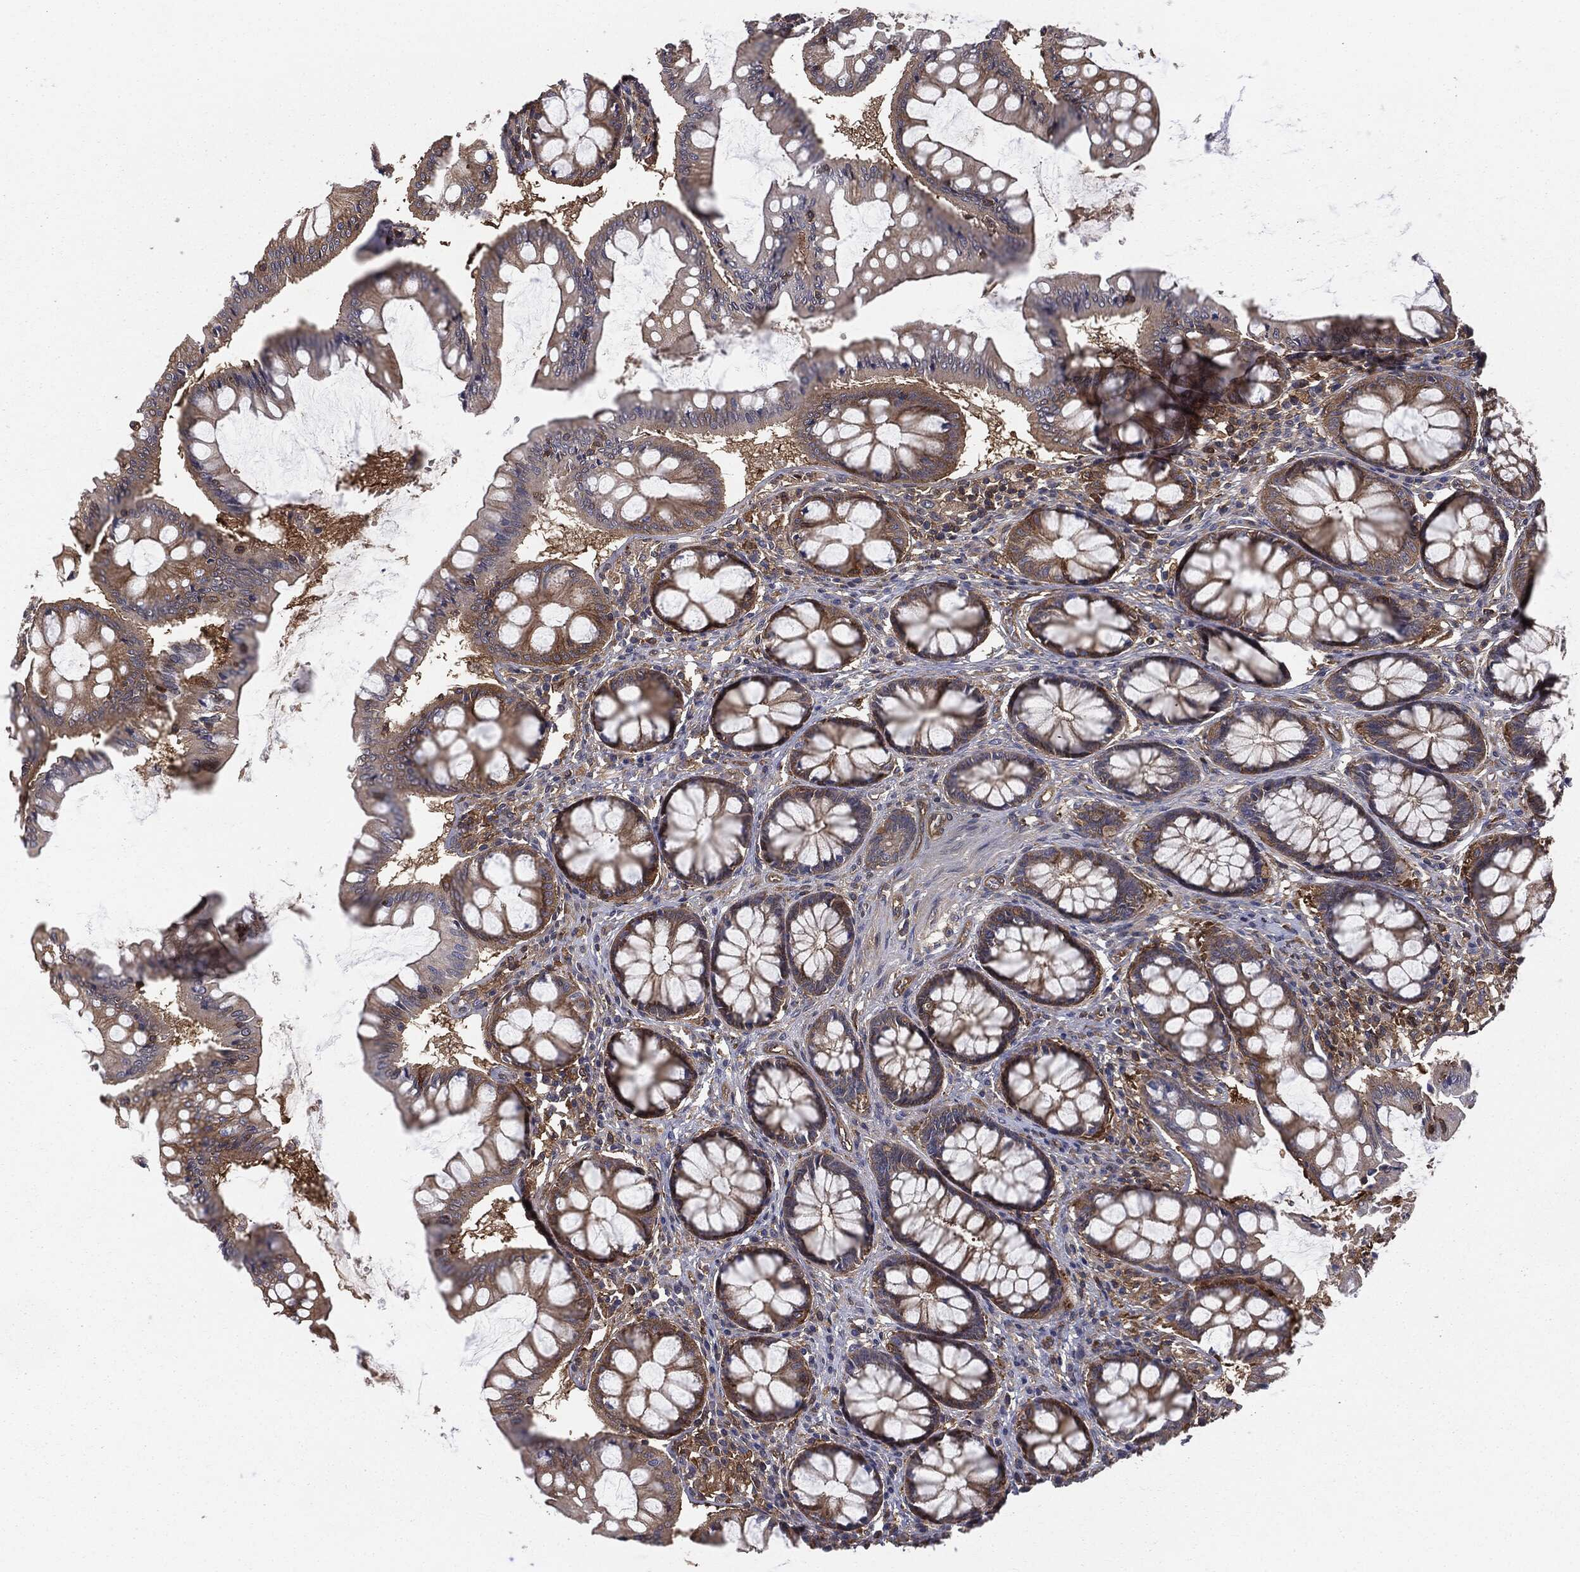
{"staining": {"intensity": "moderate", "quantity": ">75%", "location": "cytoplasmic/membranous"}, "tissue": "colon", "cell_type": "Endothelial cells", "image_type": "normal", "snomed": [{"axis": "morphology", "description": "Normal tissue, NOS"}, {"axis": "topography", "description": "Colon"}], "caption": "Protein staining demonstrates moderate cytoplasmic/membranous expression in approximately >75% of endothelial cells in unremarkable colon.", "gene": "GNB5", "patient": {"sex": "female", "age": 65}}